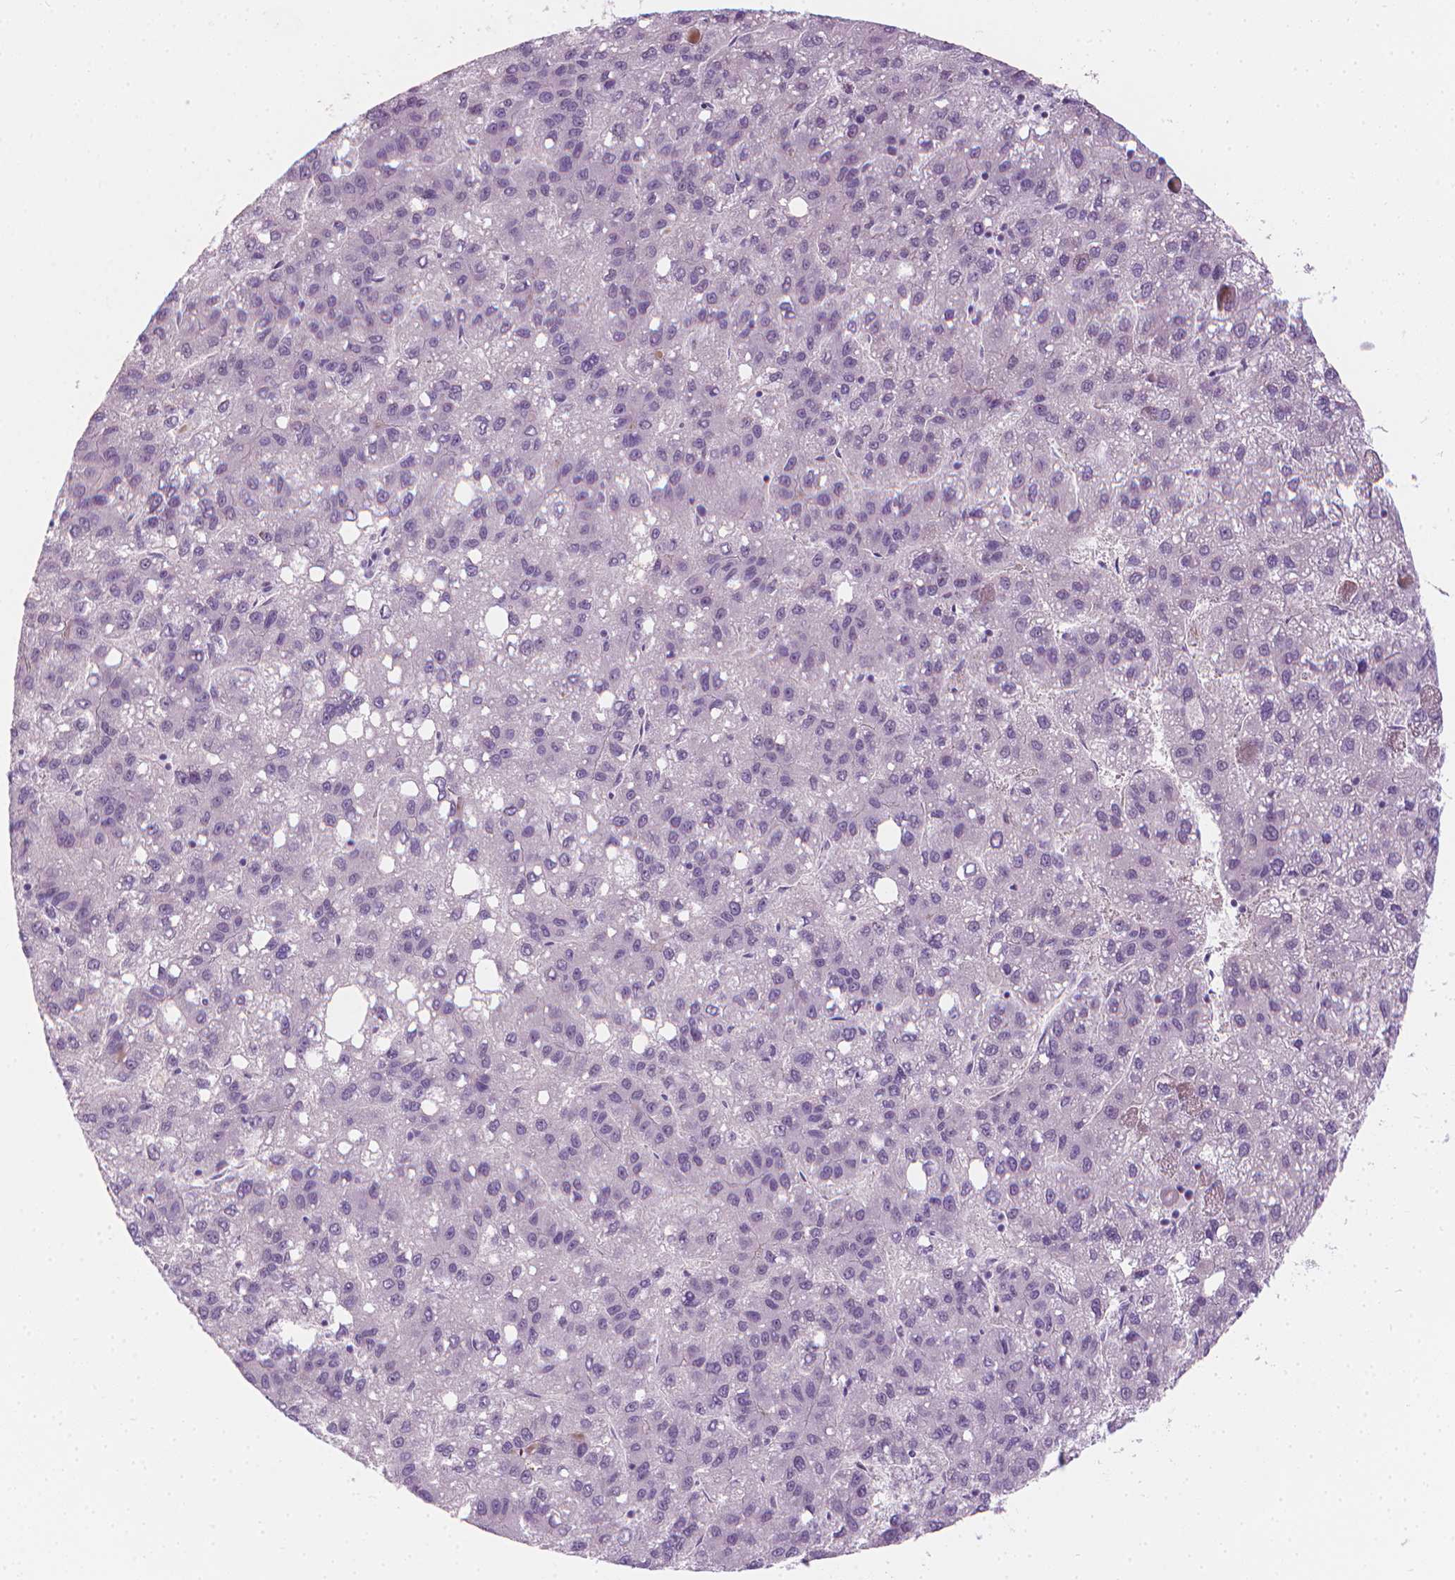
{"staining": {"intensity": "negative", "quantity": "none", "location": "none"}, "tissue": "liver cancer", "cell_type": "Tumor cells", "image_type": "cancer", "snomed": [{"axis": "morphology", "description": "Carcinoma, Hepatocellular, NOS"}, {"axis": "topography", "description": "Liver"}], "caption": "Tumor cells show no significant protein expression in liver cancer.", "gene": "CDKN1C", "patient": {"sex": "female", "age": 82}}